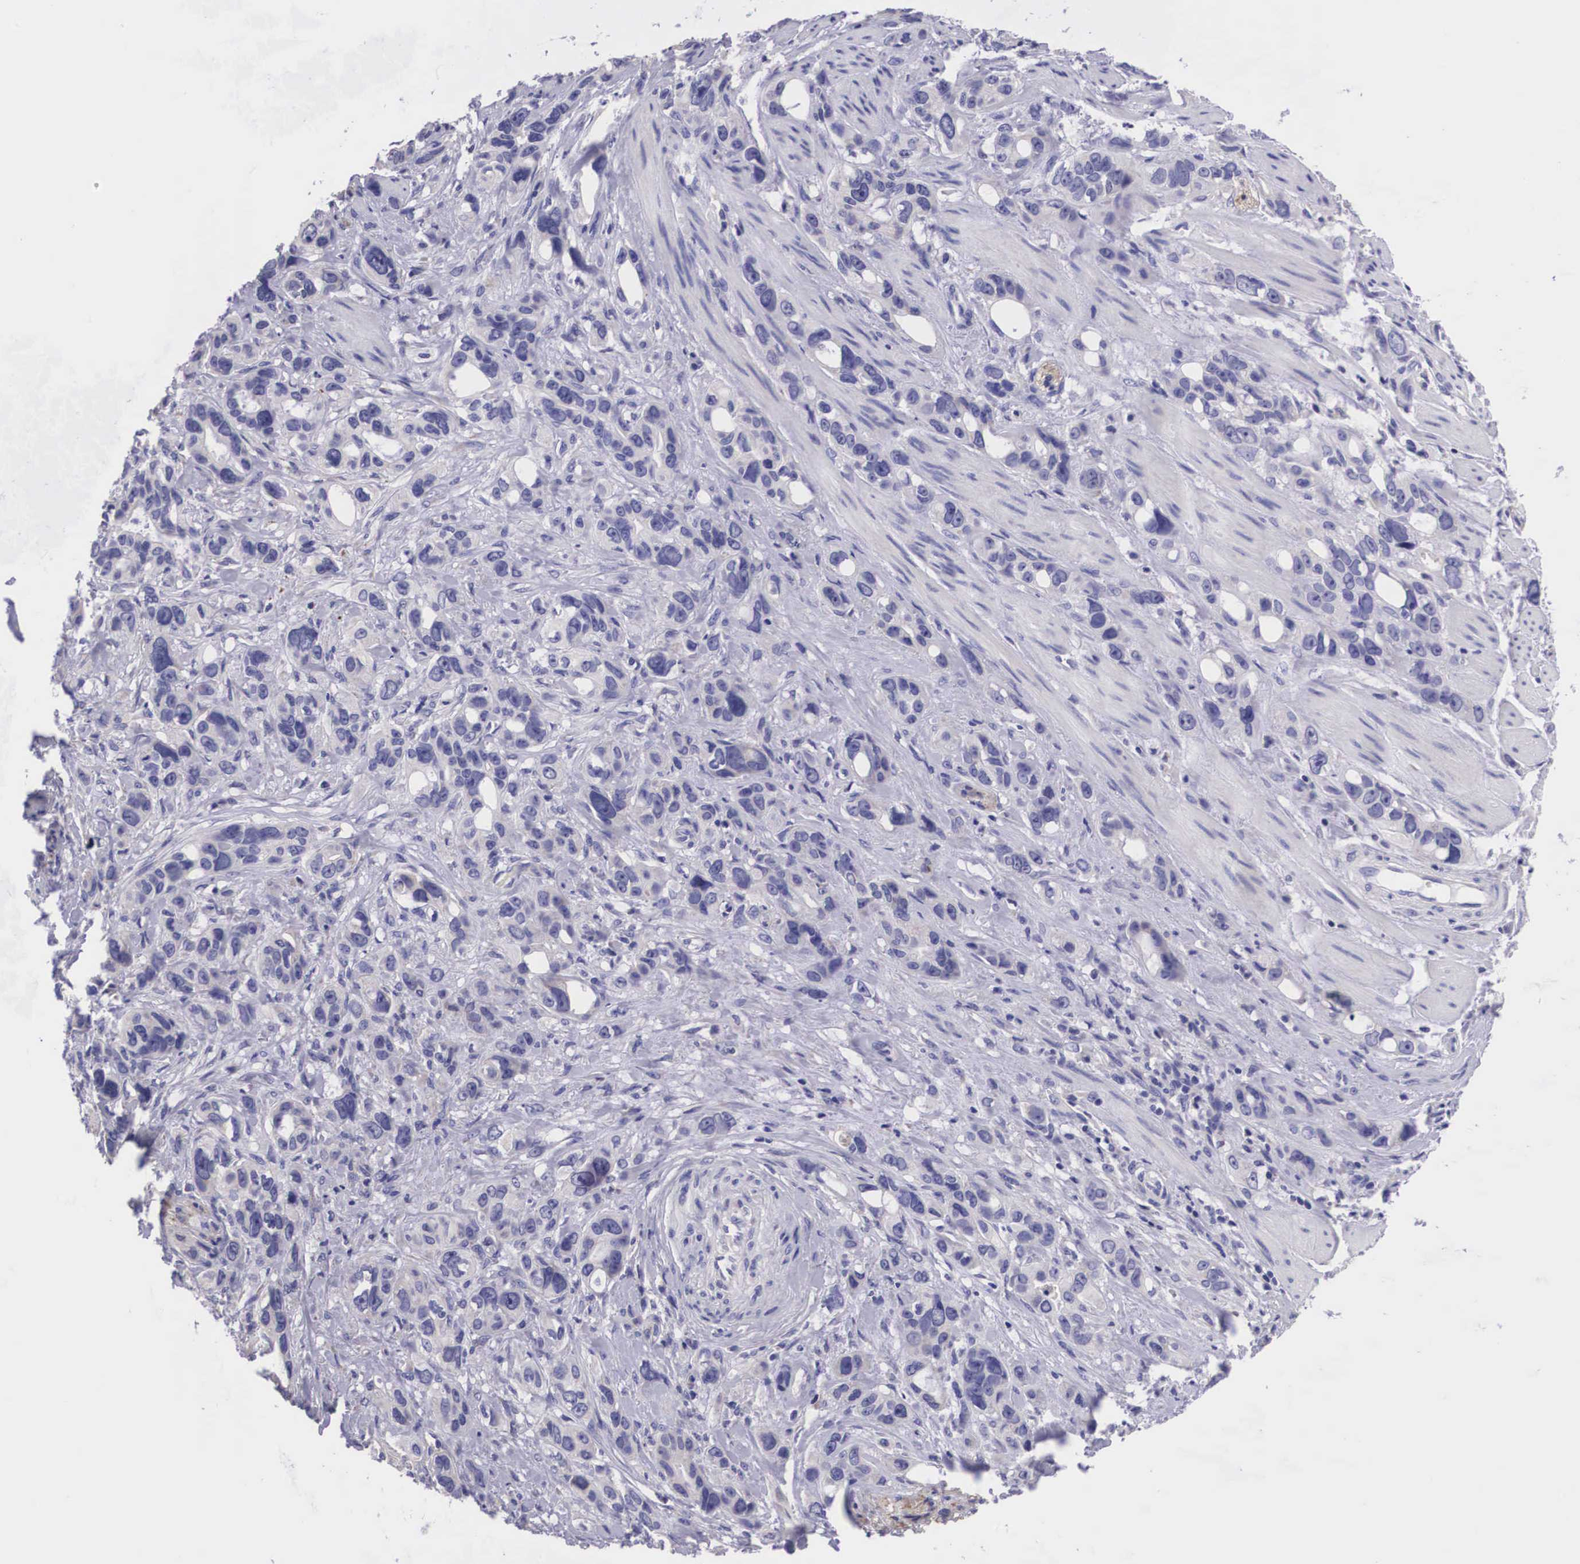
{"staining": {"intensity": "negative", "quantity": "none", "location": "none"}, "tissue": "stomach cancer", "cell_type": "Tumor cells", "image_type": "cancer", "snomed": [{"axis": "morphology", "description": "Adenocarcinoma, NOS"}, {"axis": "topography", "description": "Stomach, upper"}], "caption": "A micrograph of stomach cancer stained for a protein exhibits no brown staining in tumor cells.", "gene": "ARG2", "patient": {"sex": "male", "age": 47}}